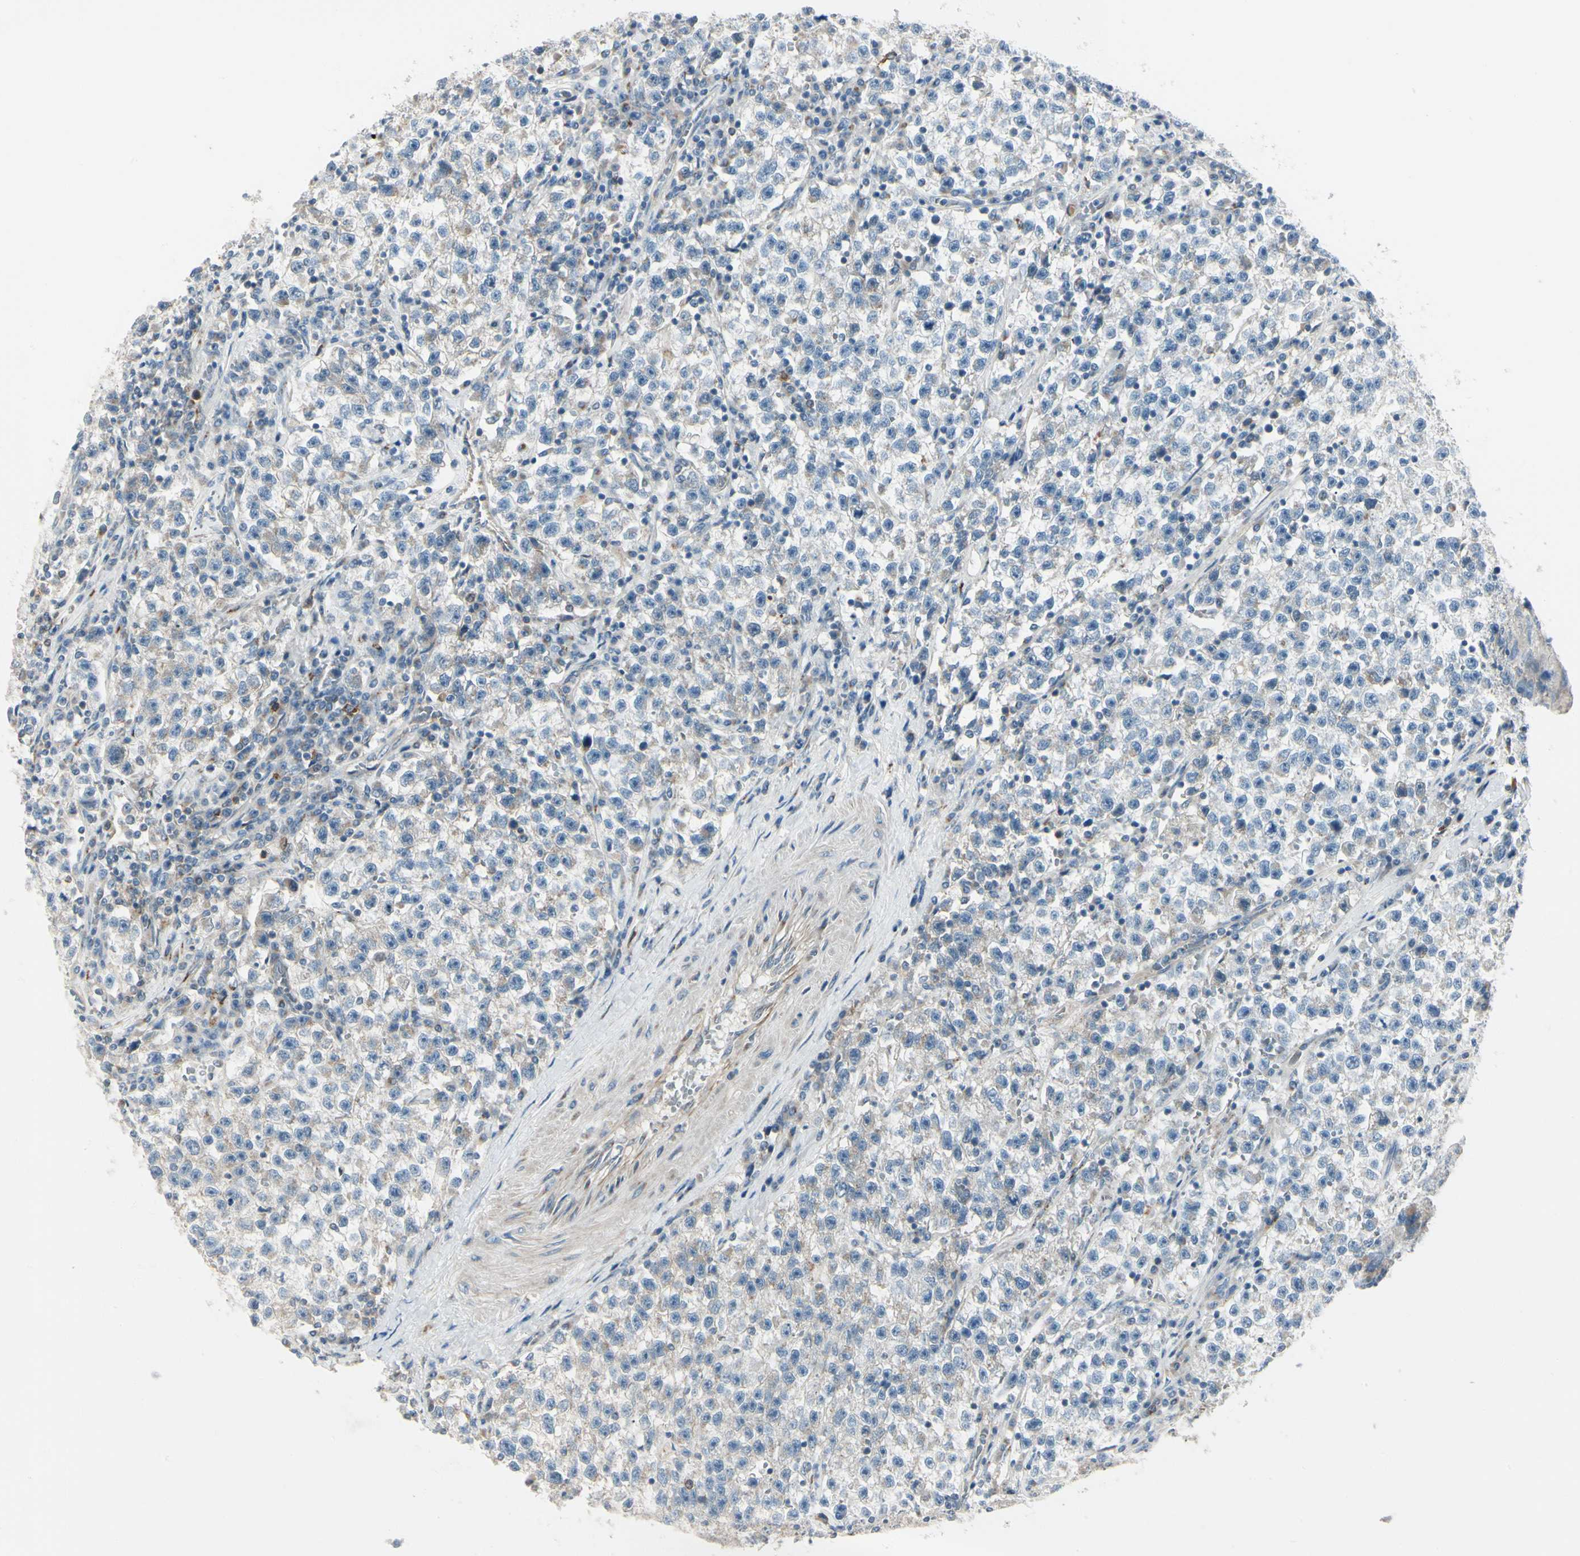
{"staining": {"intensity": "weak", "quantity": "<25%", "location": "cytoplasmic/membranous"}, "tissue": "testis cancer", "cell_type": "Tumor cells", "image_type": "cancer", "snomed": [{"axis": "morphology", "description": "Seminoma, NOS"}, {"axis": "topography", "description": "Testis"}], "caption": "An image of human testis cancer is negative for staining in tumor cells.", "gene": "ABCA3", "patient": {"sex": "male", "age": 22}}